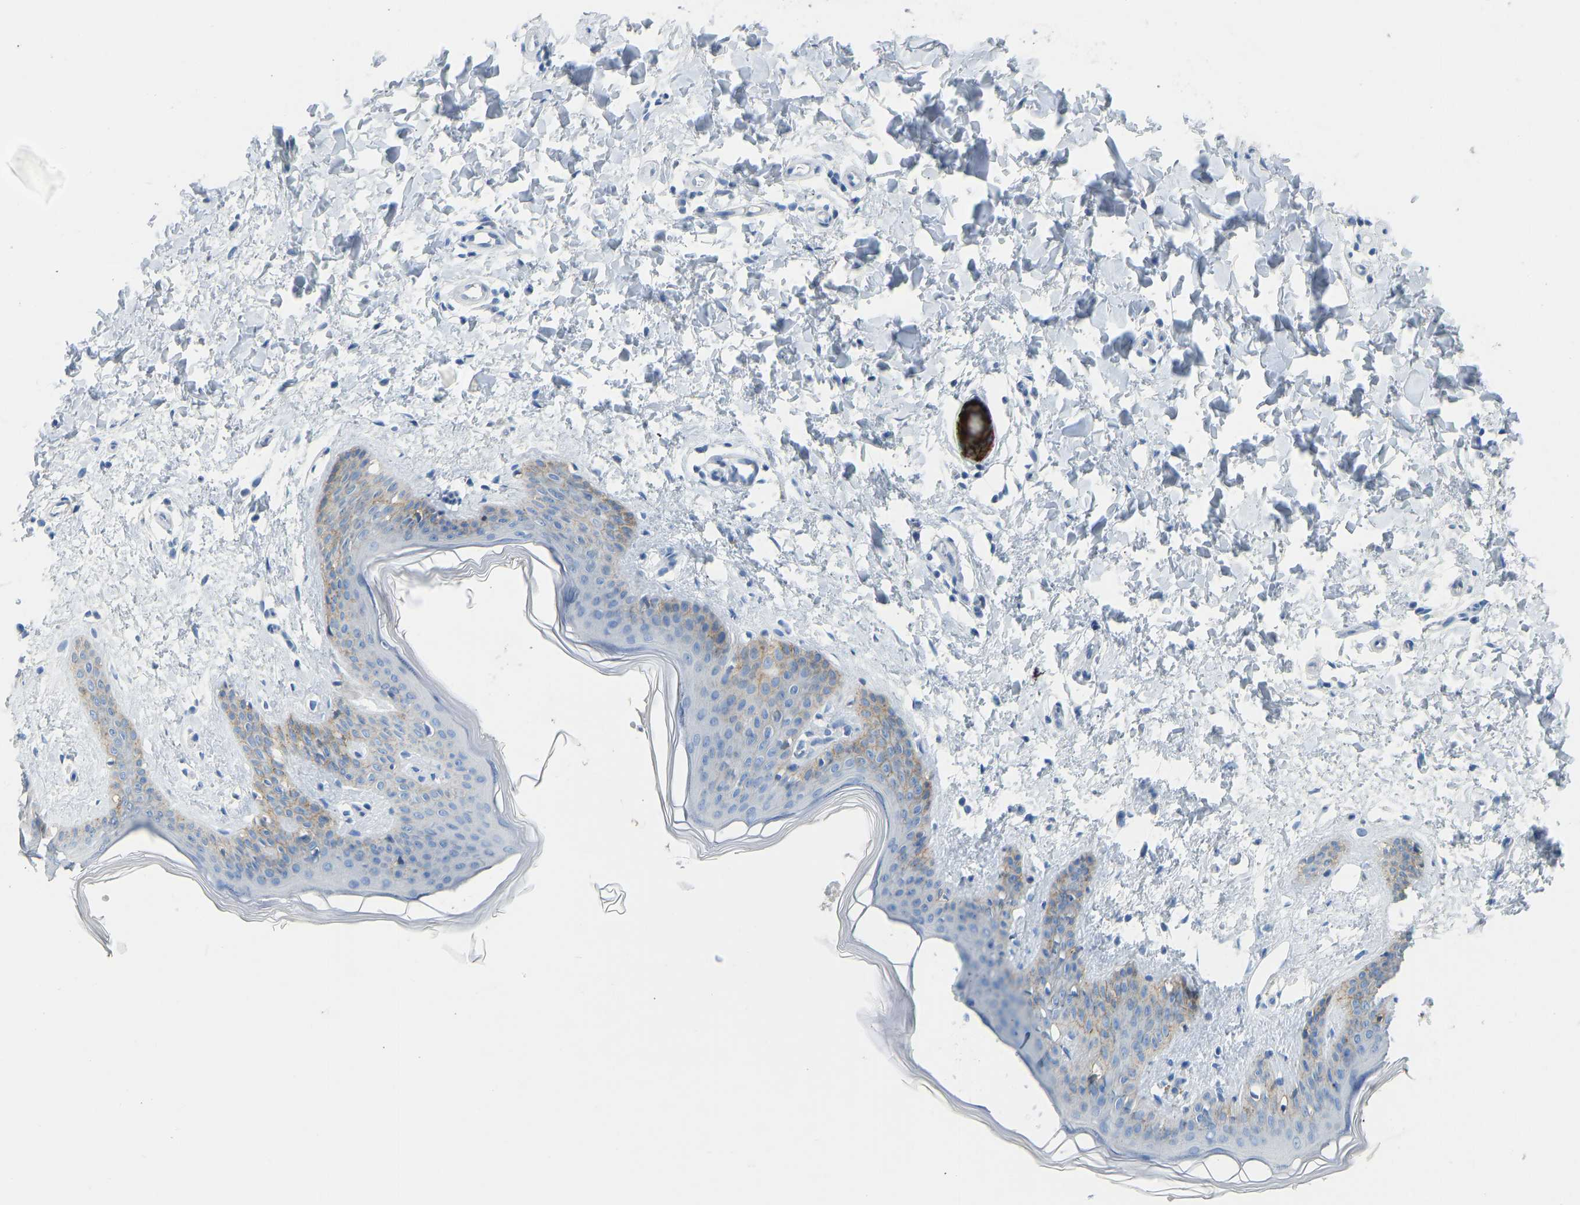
{"staining": {"intensity": "negative", "quantity": "none", "location": "none"}, "tissue": "skin", "cell_type": "Fibroblasts", "image_type": "normal", "snomed": [{"axis": "morphology", "description": "Normal tissue, NOS"}, {"axis": "topography", "description": "Skin"}], "caption": "Human skin stained for a protein using immunohistochemistry (IHC) demonstrates no staining in fibroblasts.", "gene": "ATP1A1", "patient": {"sex": "female", "age": 17}}